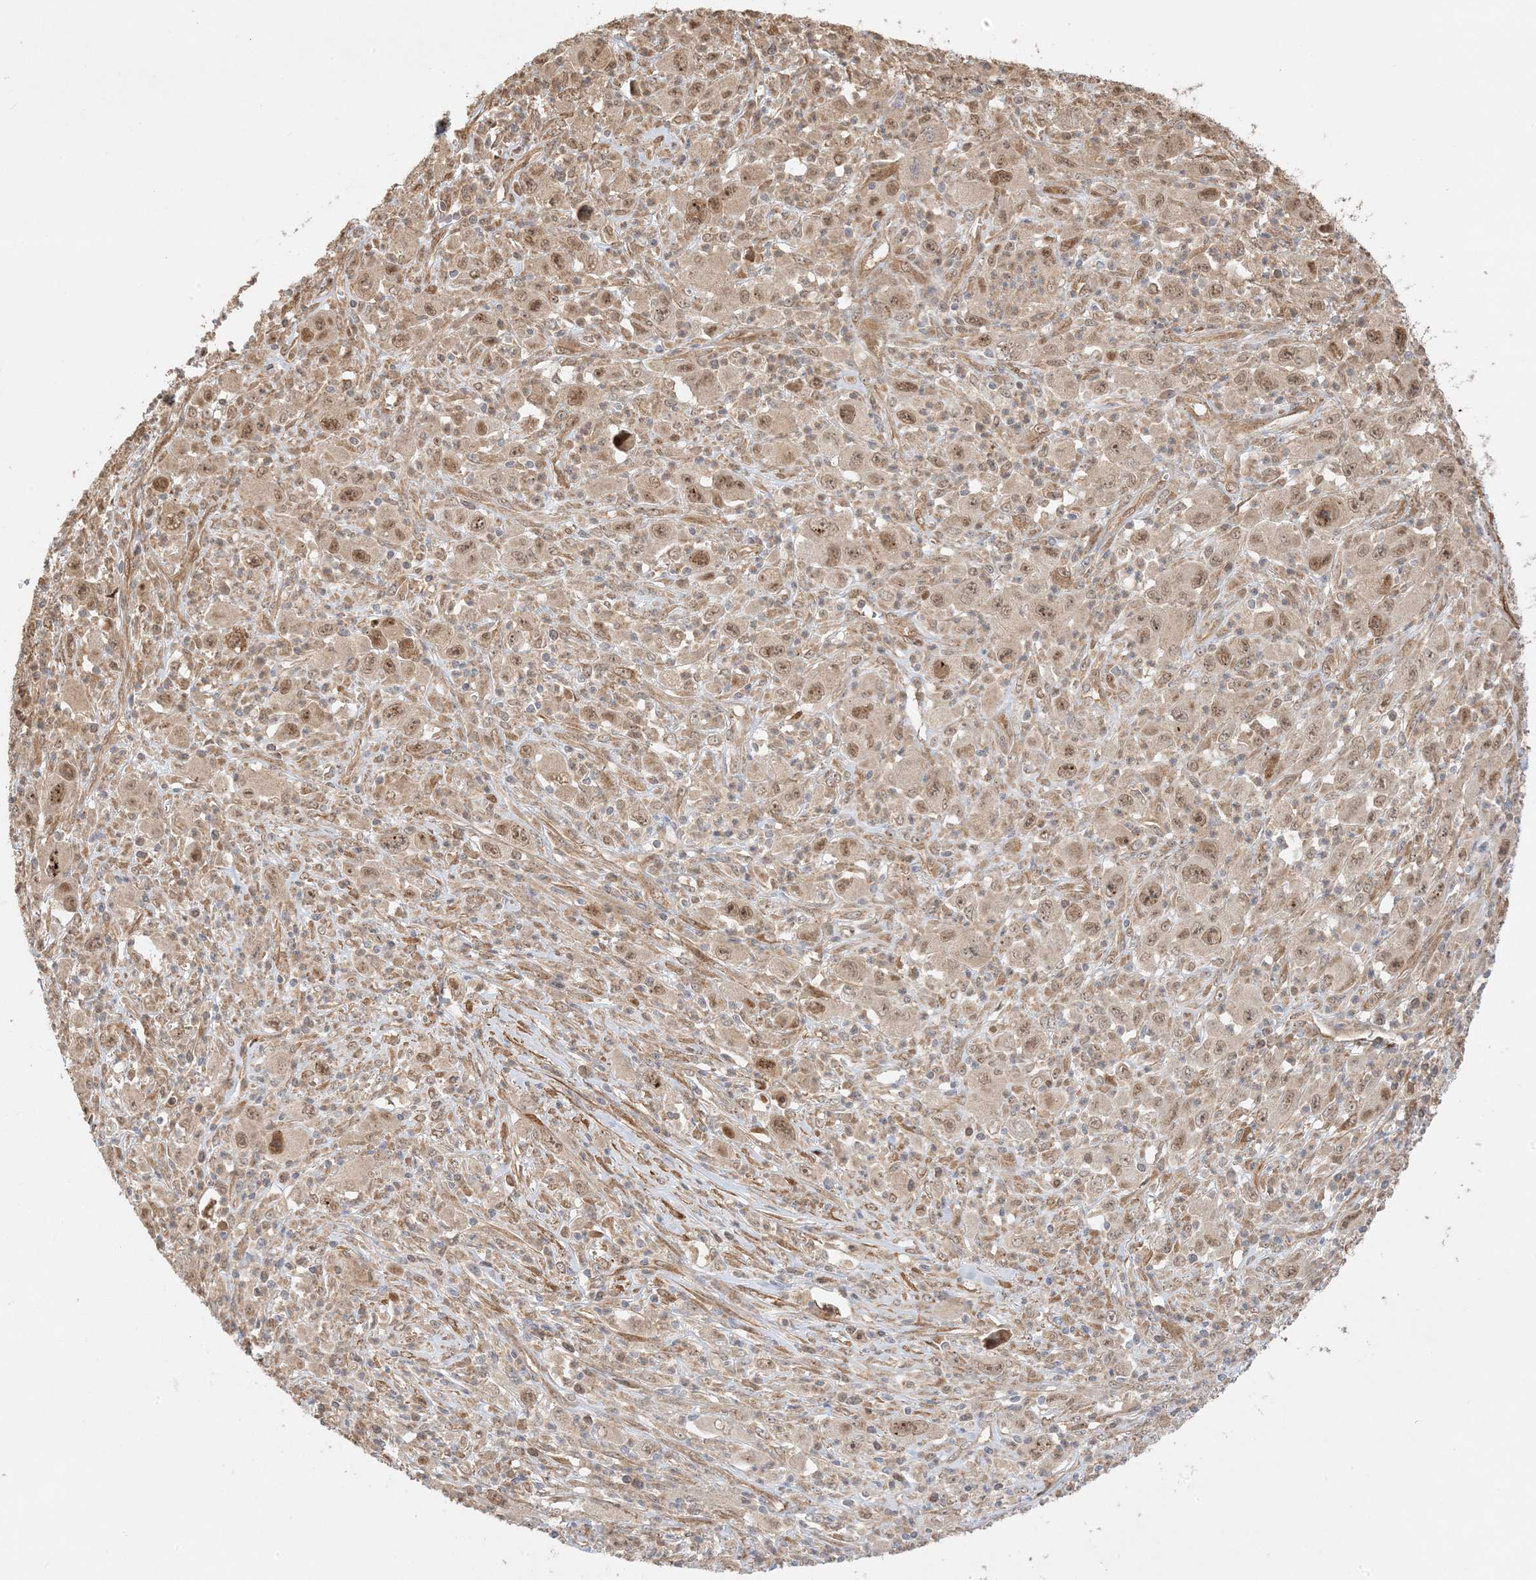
{"staining": {"intensity": "moderate", "quantity": ">75%", "location": "cytoplasmic/membranous,nuclear"}, "tissue": "melanoma", "cell_type": "Tumor cells", "image_type": "cancer", "snomed": [{"axis": "morphology", "description": "Malignant melanoma, Metastatic site"}, {"axis": "topography", "description": "Skin"}], "caption": "Approximately >75% of tumor cells in human melanoma demonstrate moderate cytoplasmic/membranous and nuclear protein expression as visualized by brown immunohistochemical staining.", "gene": "ZBTB41", "patient": {"sex": "female", "age": 56}}